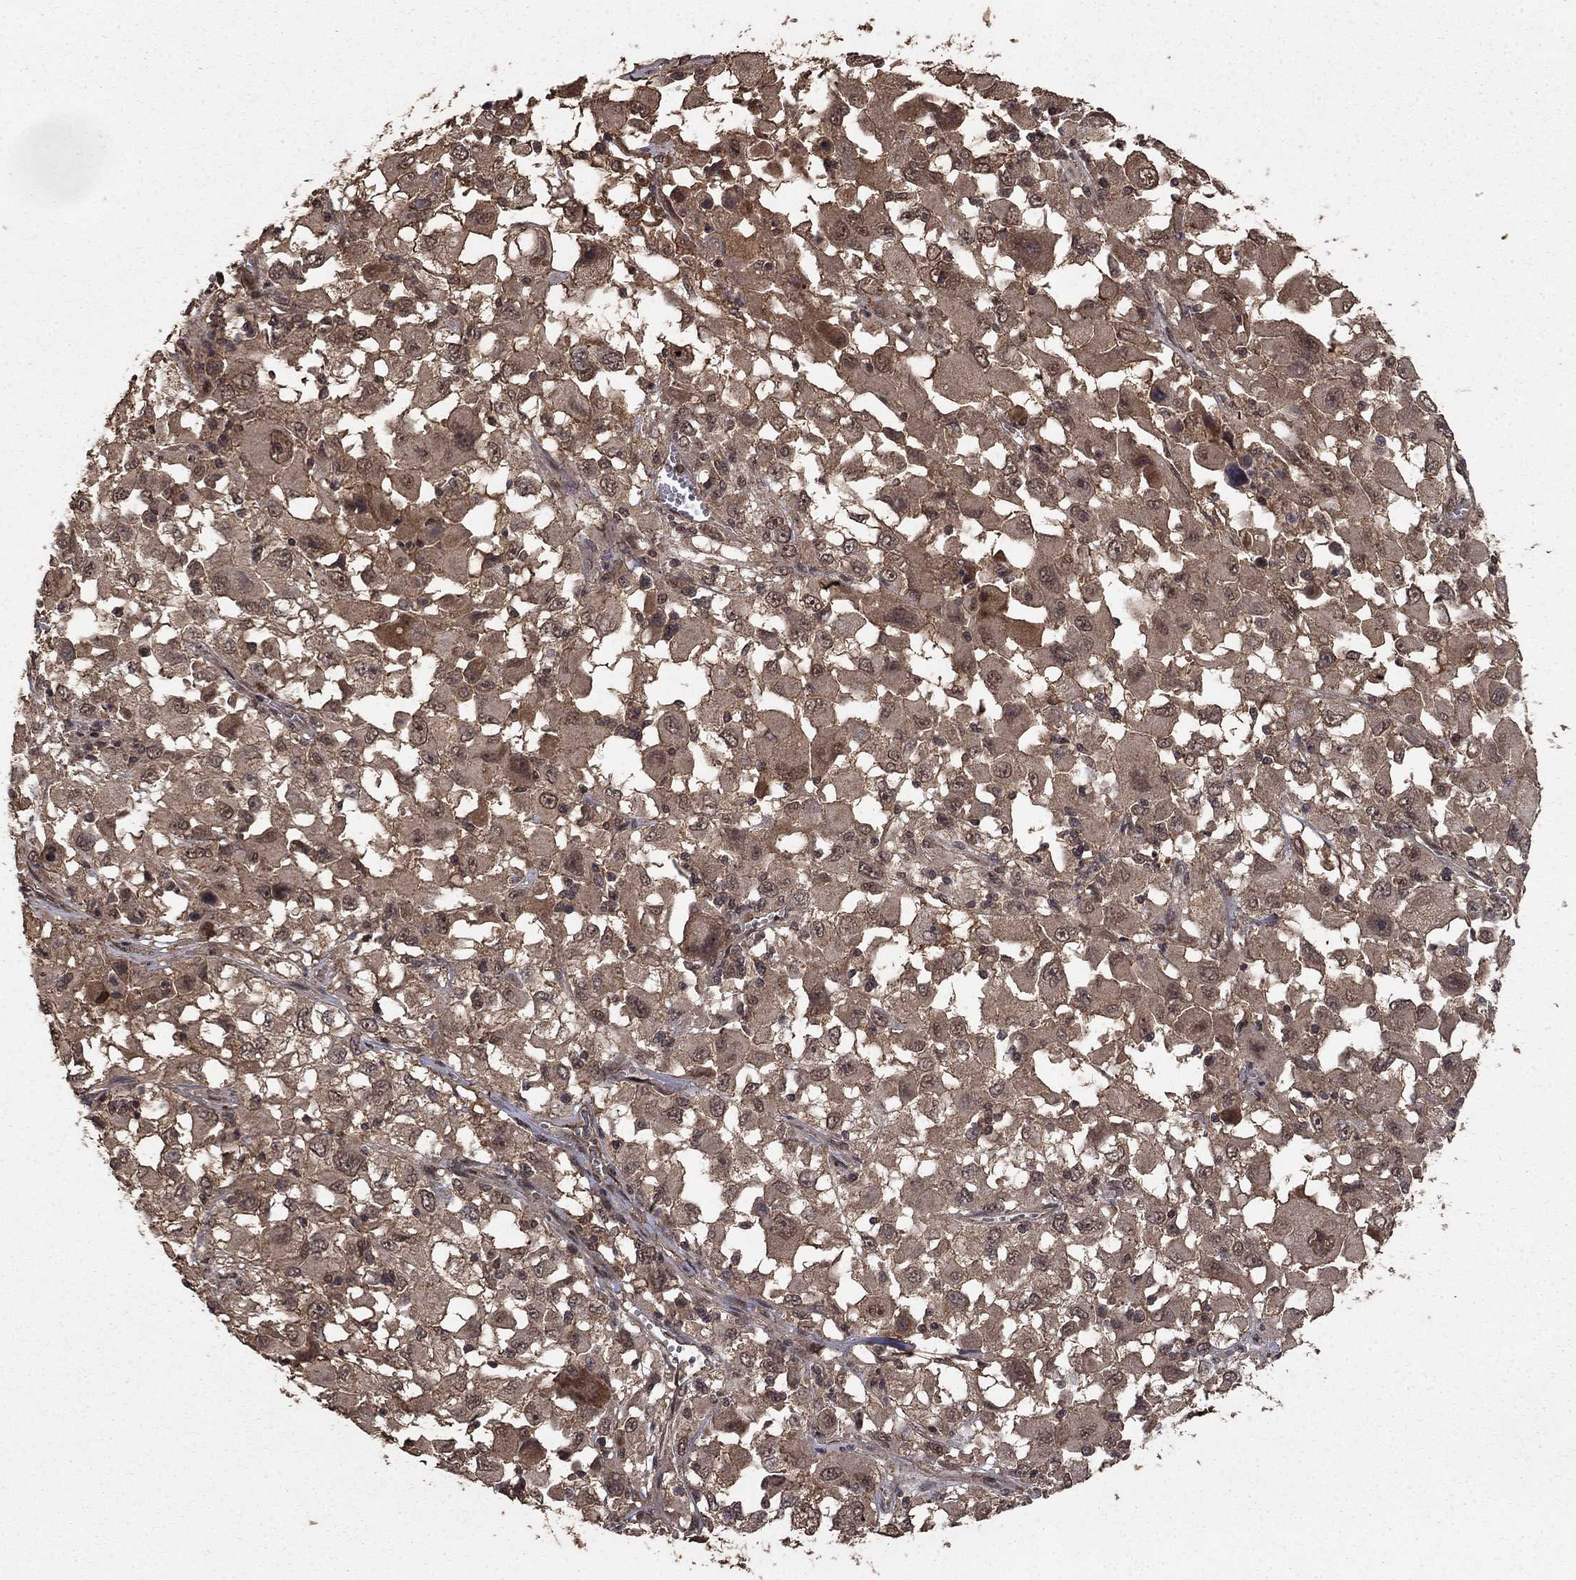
{"staining": {"intensity": "moderate", "quantity": "25%-75%", "location": "cytoplasmic/membranous"}, "tissue": "melanoma", "cell_type": "Tumor cells", "image_type": "cancer", "snomed": [{"axis": "morphology", "description": "Malignant melanoma, Metastatic site"}, {"axis": "topography", "description": "Soft tissue"}], "caption": "Tumor cells reveal moderate cytoplasmic/membranous staining in approximately 25%-75% of cells in melanoma. (brown staining indicates protein expression, while blue staining denotes nuclei).", "gene": "PRDM1", "patient": {"sex": "male", "age": 50}}